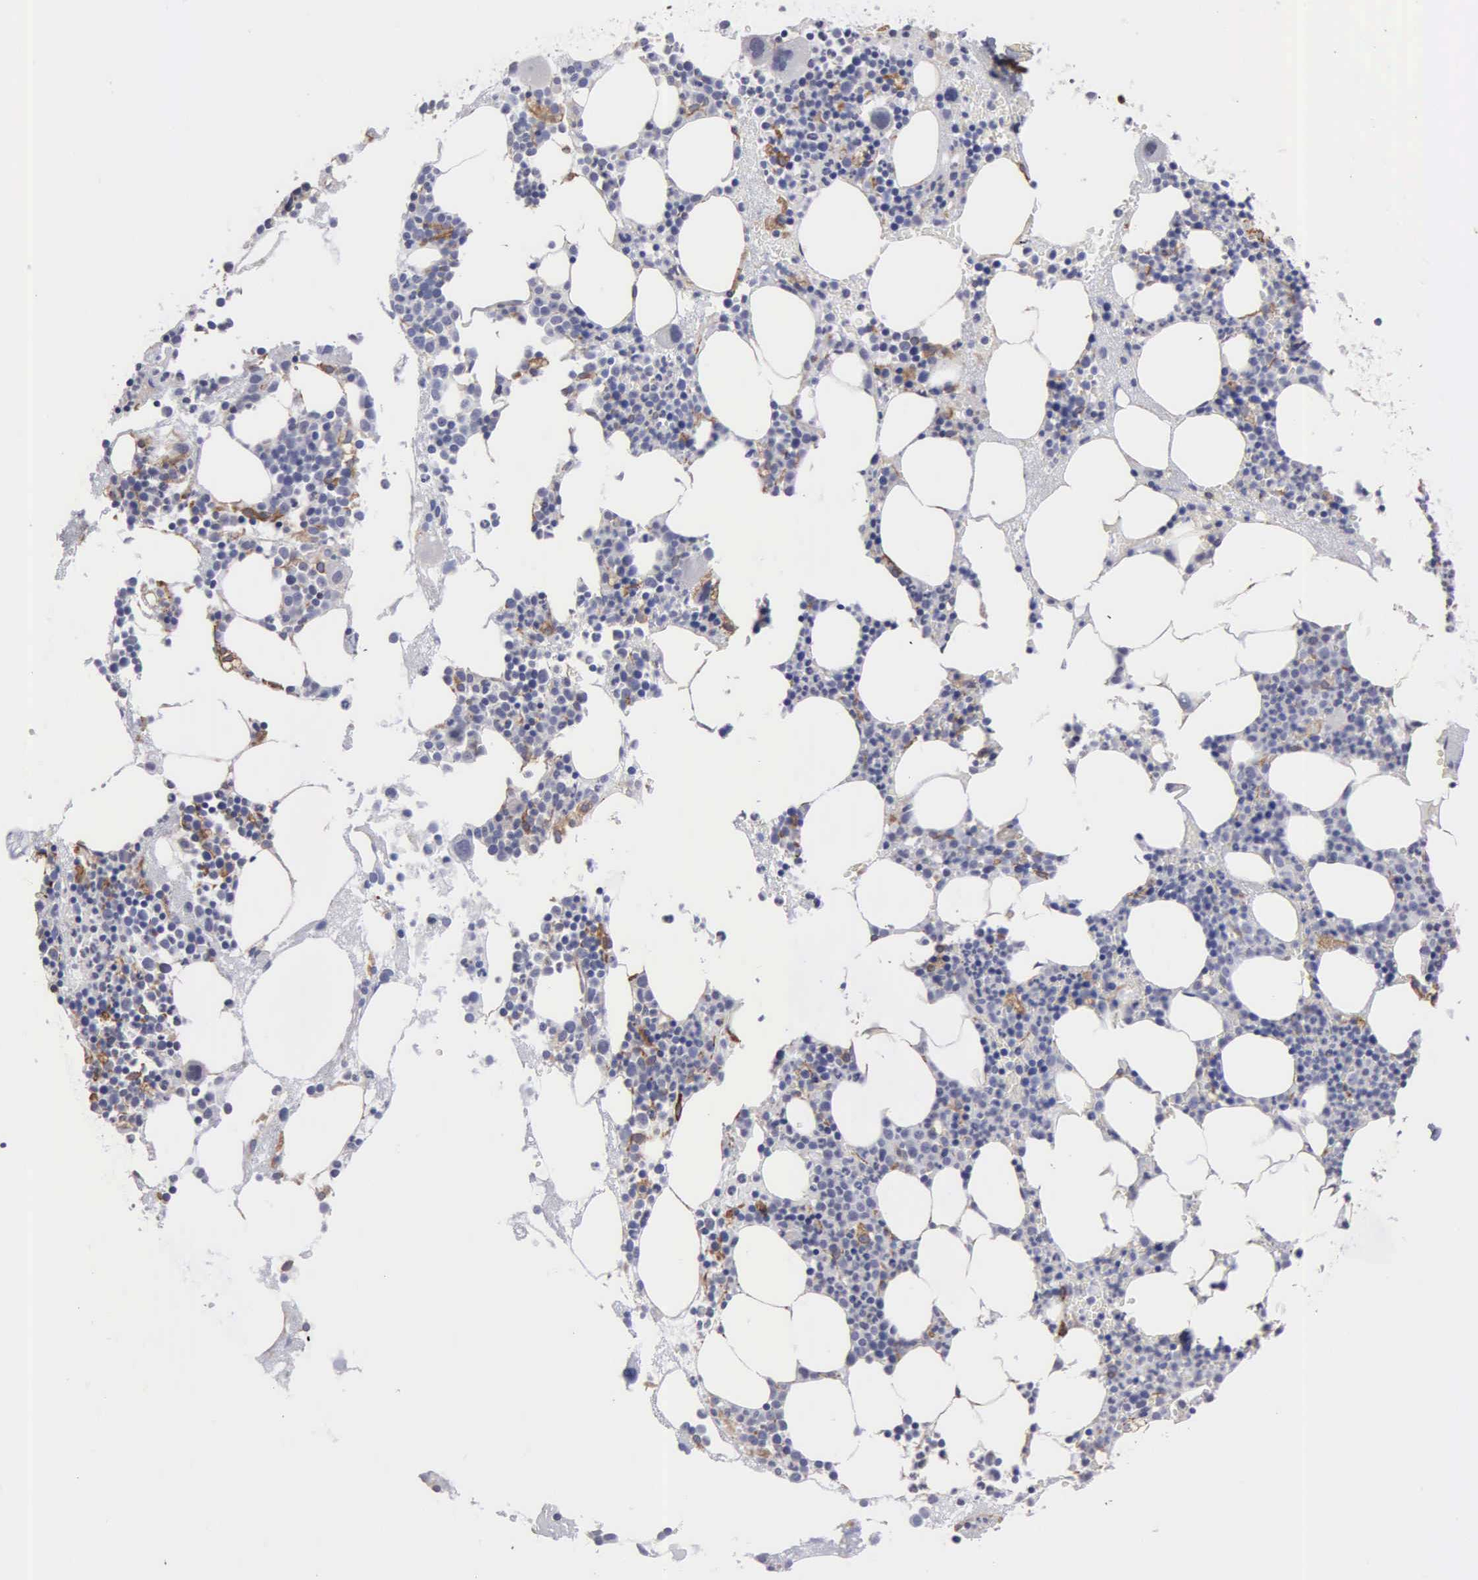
{"staining": {"intensity": "moderate", "quantity": "<25%", "location": "cytoplasmic/membranous"}, "tissue": "bone marrow", "cell_type": "Hematopoietic cells", "image_type": "normal", "snomed": [{"axis": "morphology", "description": "Normal tissue, NOS"}, {"axis": "topography", "description": "Bone marrow"}], "caption": "Immunohistochemistry (IHC) micrograph of benign bone marrow: bone marrow stained using IHC shows low levels of moderate protein expression localized specifically in the cytoplasmic/membranous of hematopoietic cells, appearing as a cytoplasmic/membranous brown color.", "gene": "LIN52", "patient": {"sex": "male", "age": 75}}